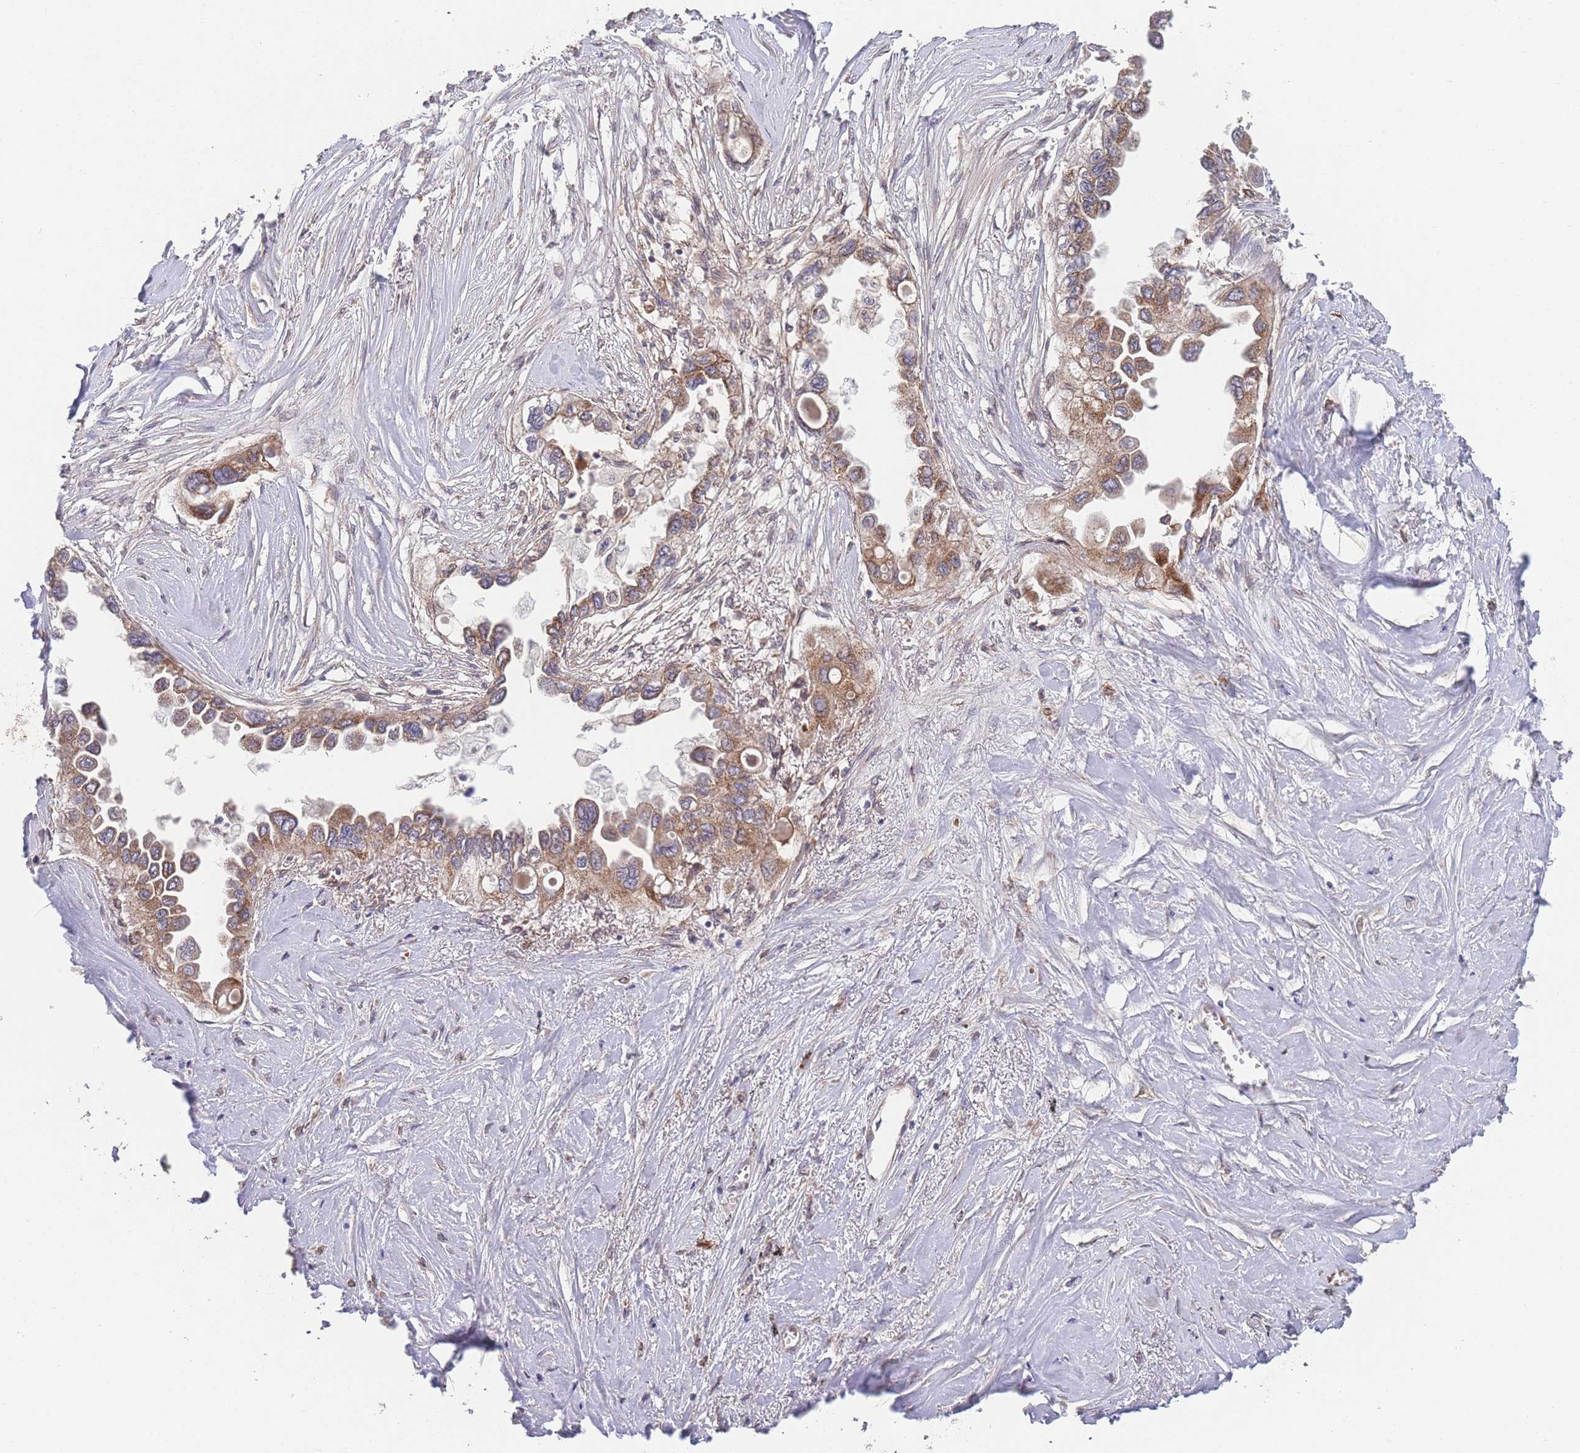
{"staining": {"intensity": "moderate", "quantity": ">75%", "location": "cytoplasmic/membranous"}, "tissue": "lung cancer", "cell_type": "Tumor cells", "image_type": "cancer", "snomed": [{"axis": "morphology", "description": "Adenocarcinoma, NOS"}, {"axis": "topography", "description": "Lung"}], "caption": "Immunohistochemical staining of lung adenocarcinoma exhibits medium levels of moderate cytoplasmic/membranous positivity in approximately >75% of tumor cells.", "gene": "PXMP4", "patient": {"sex": "female", "age": 76}}